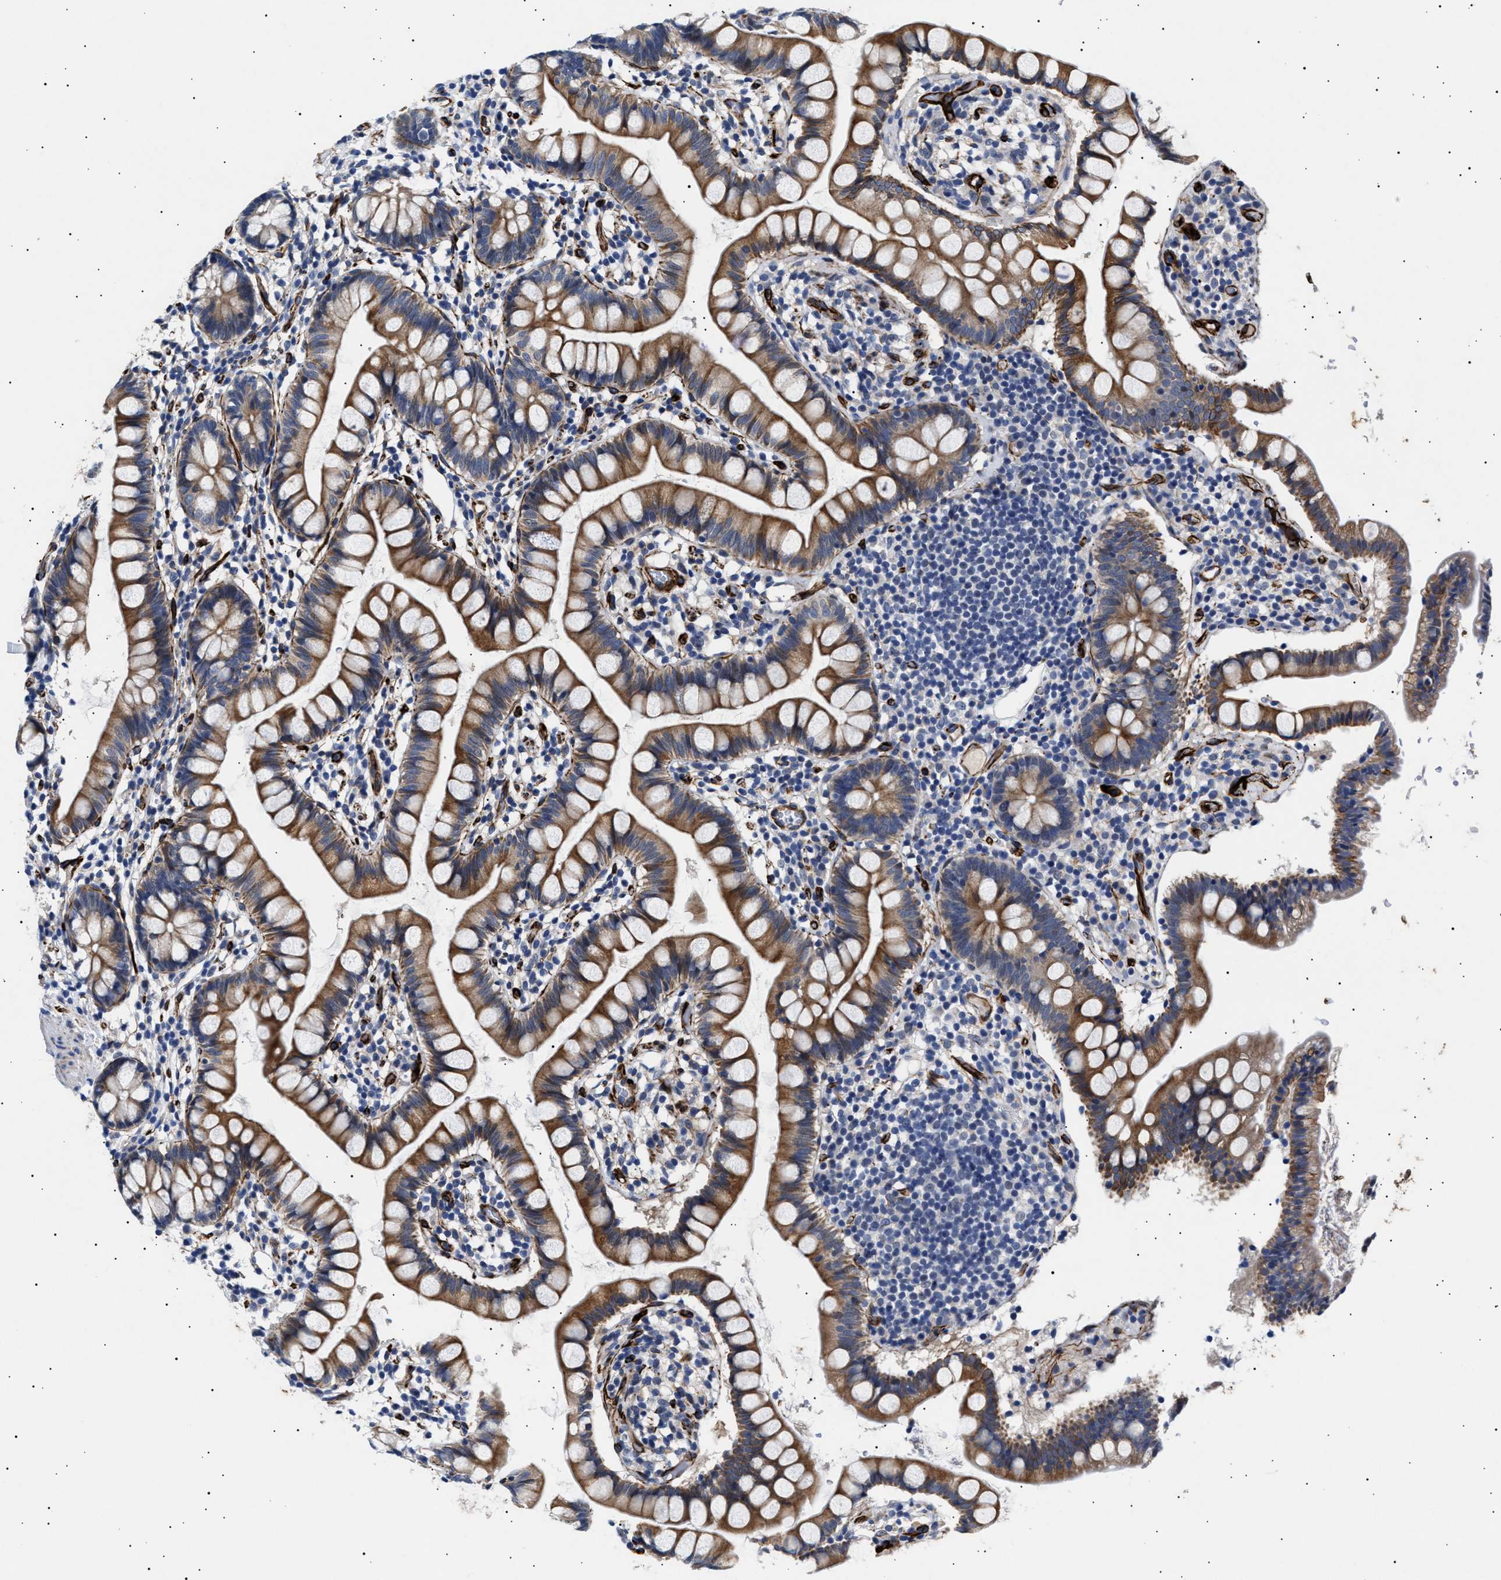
{"staining": {"intensity": "moderate", "quantity": "25%-75%", "location": "cytoplasmic/membranous"}, "tissue": "small intestine", "cell_type": "Glandular cells", "image_type": "normal", "snomed": [{"axis": "morphology", "description": "Normal tissue, NOS"}, {"axis": "topography", "description": "Small intestine"}], "caption": "Small intestine was stained to show a protein in brown. There is medium levels of moderate cytoplasmic/membranous positivity in about 25%-75% of glandular cells. (IHC, brightfield microscopy, high magnification).", "gene": "OLFML2A", "patient": {"sex": "female", "age": 84}}